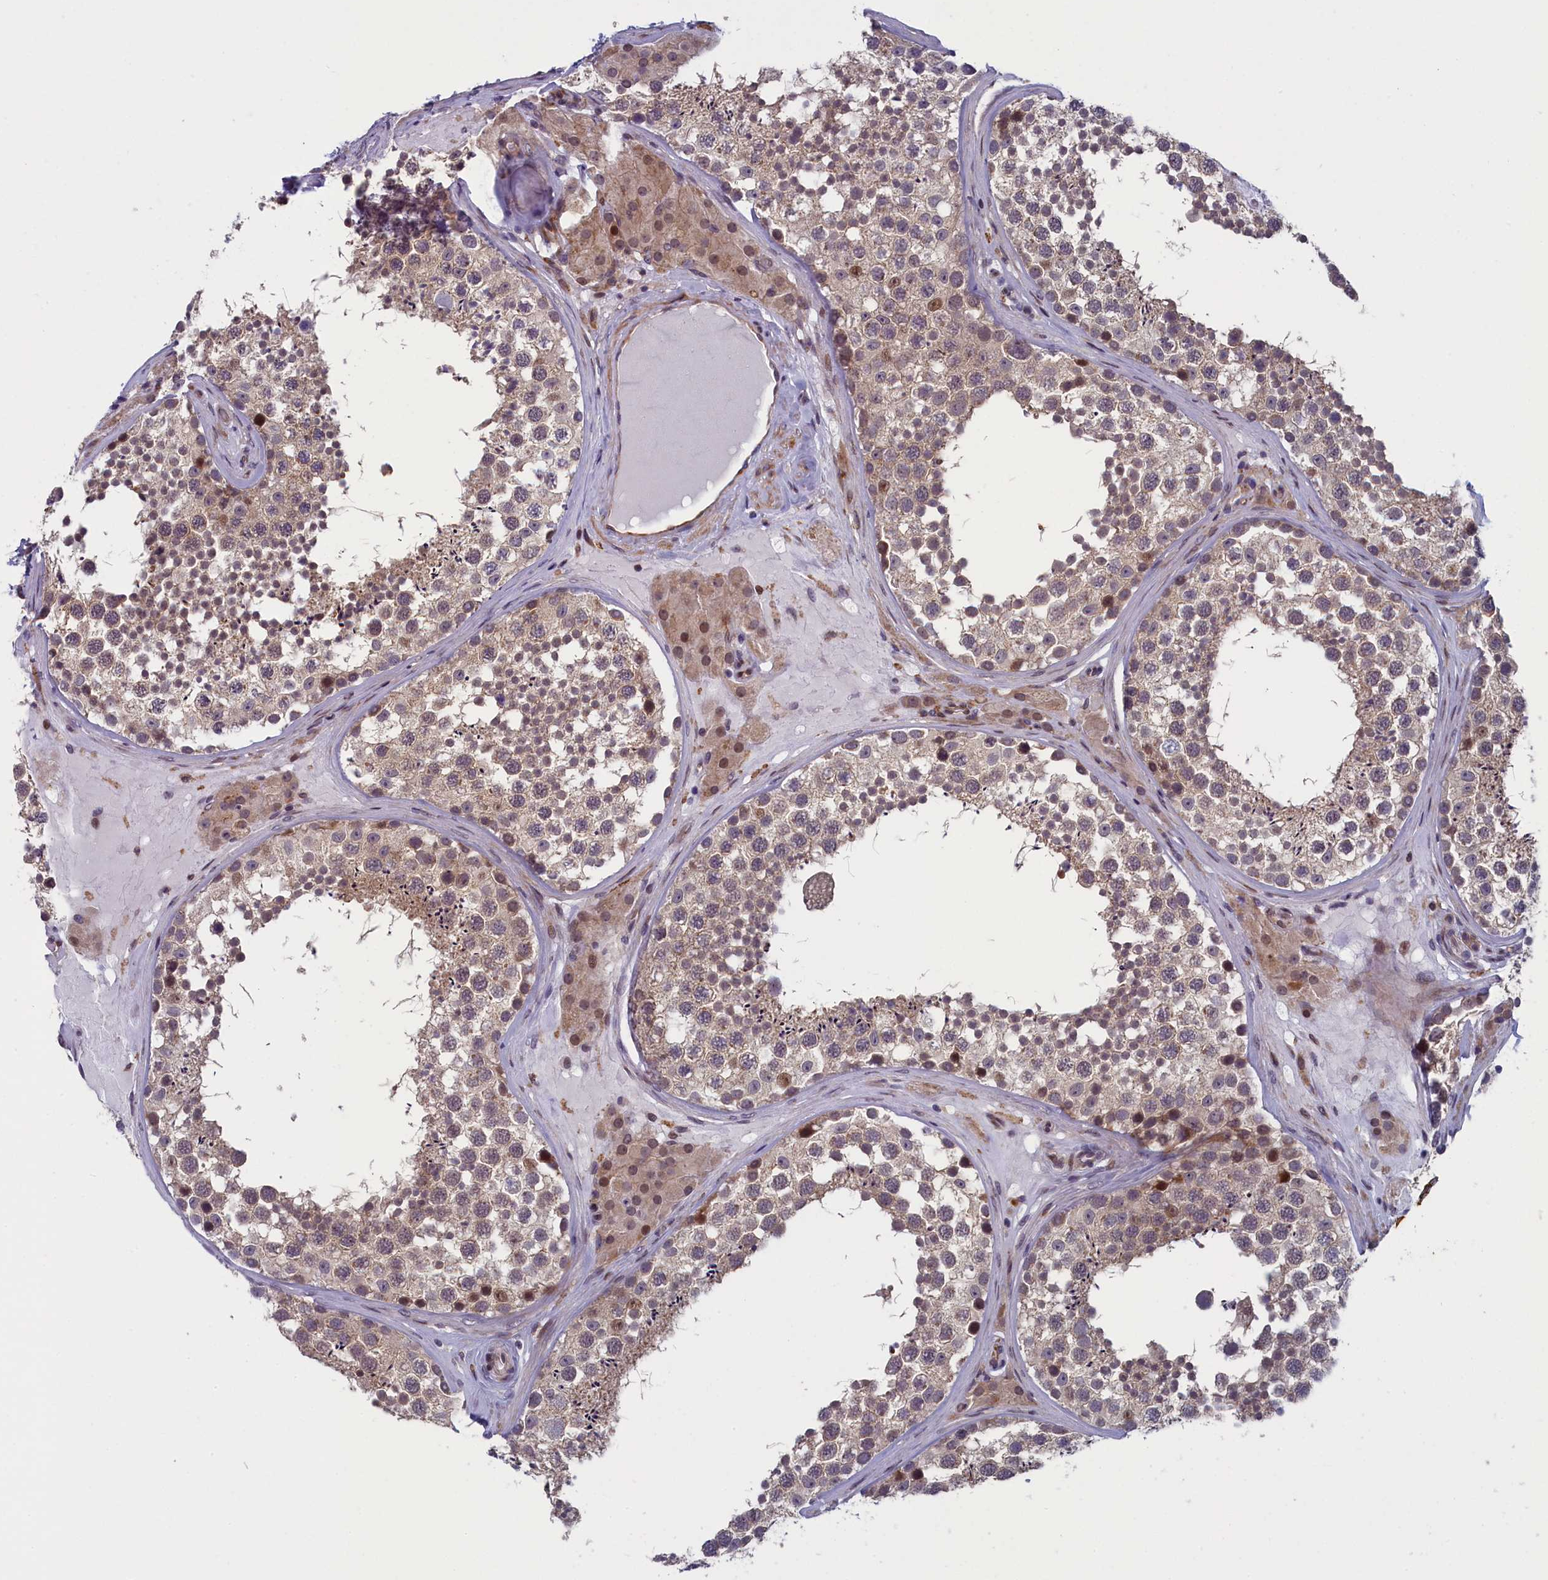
{"staining": {"intensity": "weak", "quantity": ">75%", "location": "cytoplasmic/membranous,nuclear"}, "tissue": "testis", "cell_type": "Cells in seminiferous ducts", "image_type": "normal", "snomed": [{"axis": "morphology", "description": "Normal tissue, NOS"}, {"axis": "topography", "description": "Testis"}], "caption": "High-power microscopy captured an immunohistochemistry (IHC) micrograph of benign testis, revealing weak cytoplasmic/membranous,nuclear positivity in approximately >75% of cells in seminiferous ducts.", "gene": "ANKRD39", "patient": {"sex": "male", "age": 46}}